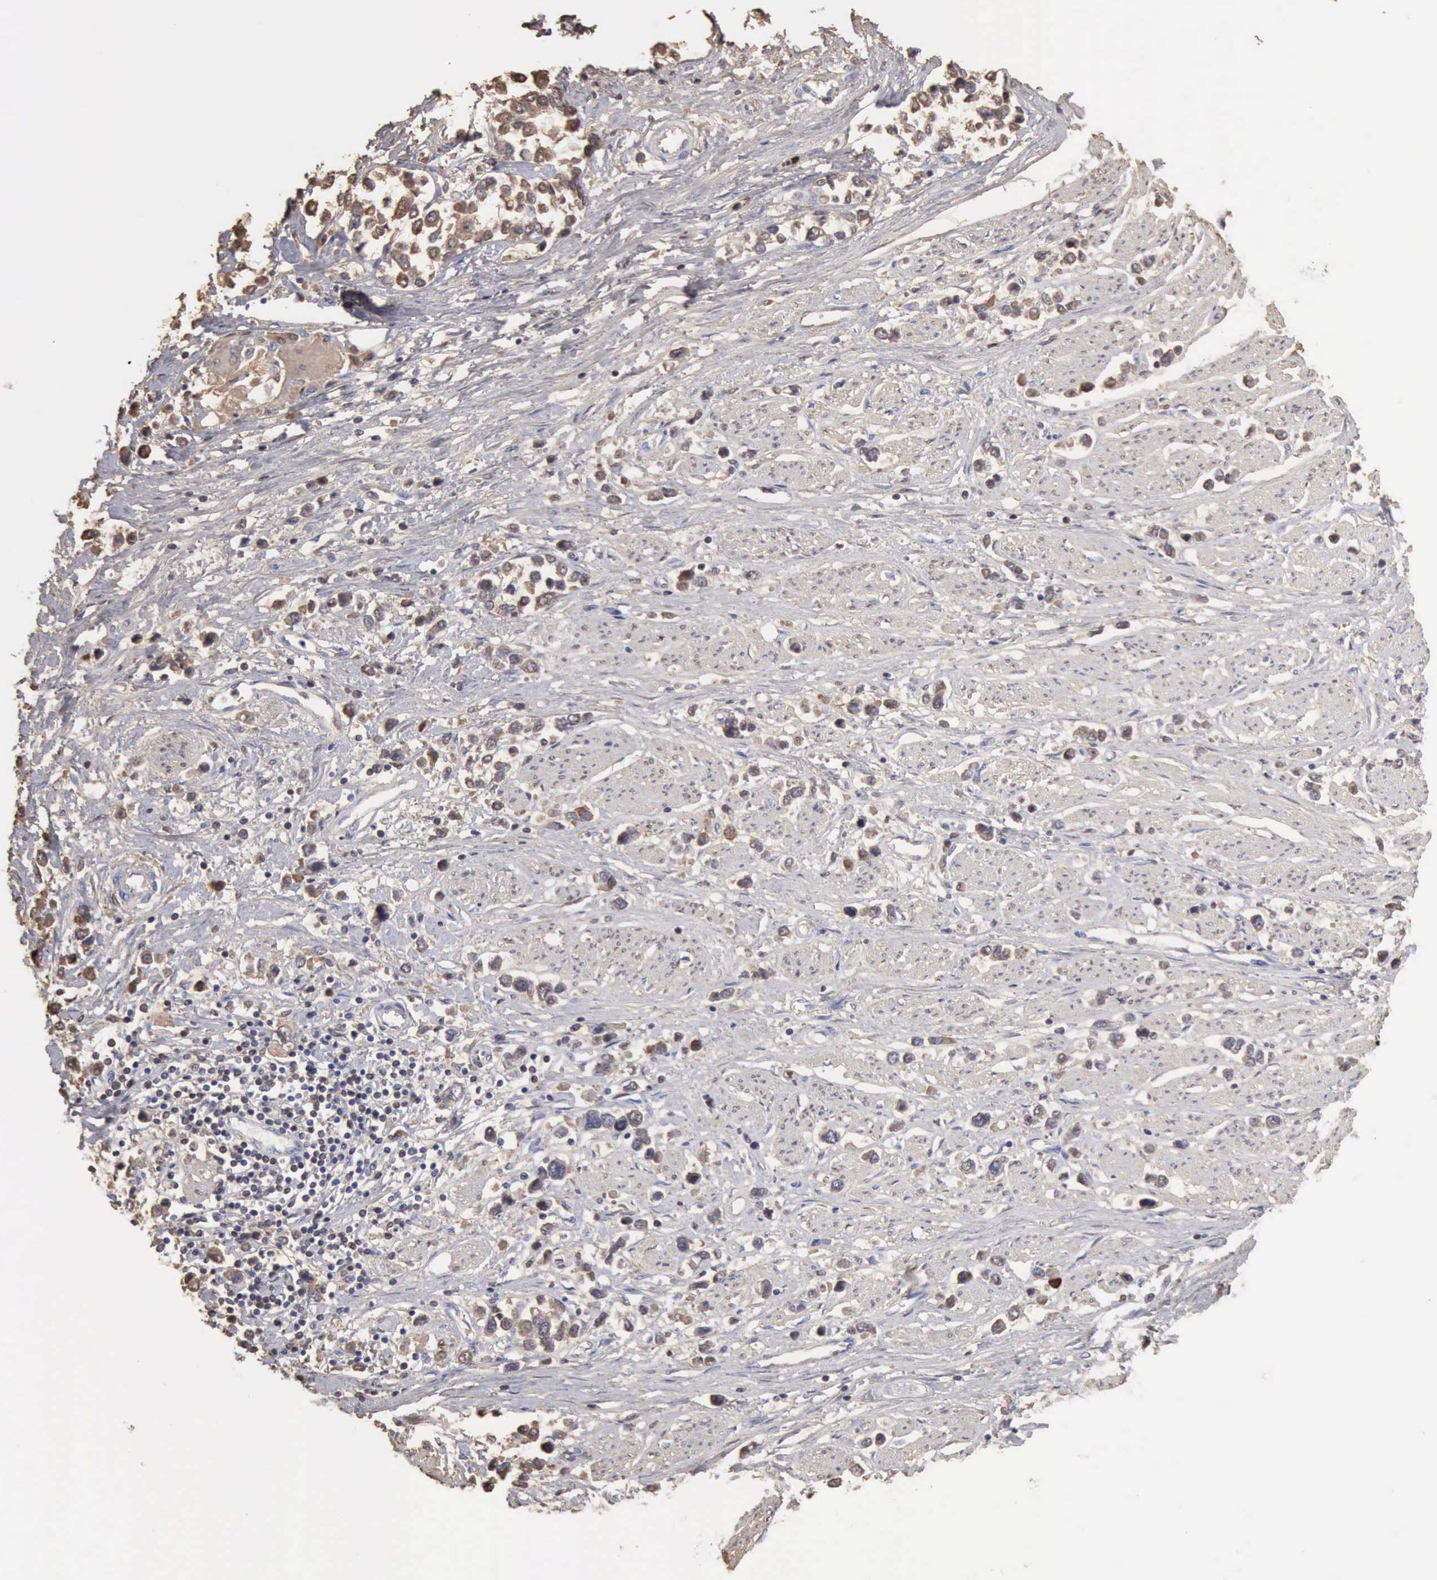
{"staining": {"intensity": "weak", "quantity": "25%-75%", "location": "cytoplasmic/membranous"}, "tissue": "stomach cancer", "cell_type": "Tumor cells", "image_type": "cancer", "snomed": [{"axis": "morphology", "description": "Adenocarcinoma, NOS"}, {"axis": "topography", "description": "Stomach, upper"}], "caption": "A brown stain shows weak cytoplasmic/membranous staining of a protein in human adenocarcinoma (stomach) tumor cells.", "gene": "SERPINA1", "patient": {"sex": "male", "age": 76}}